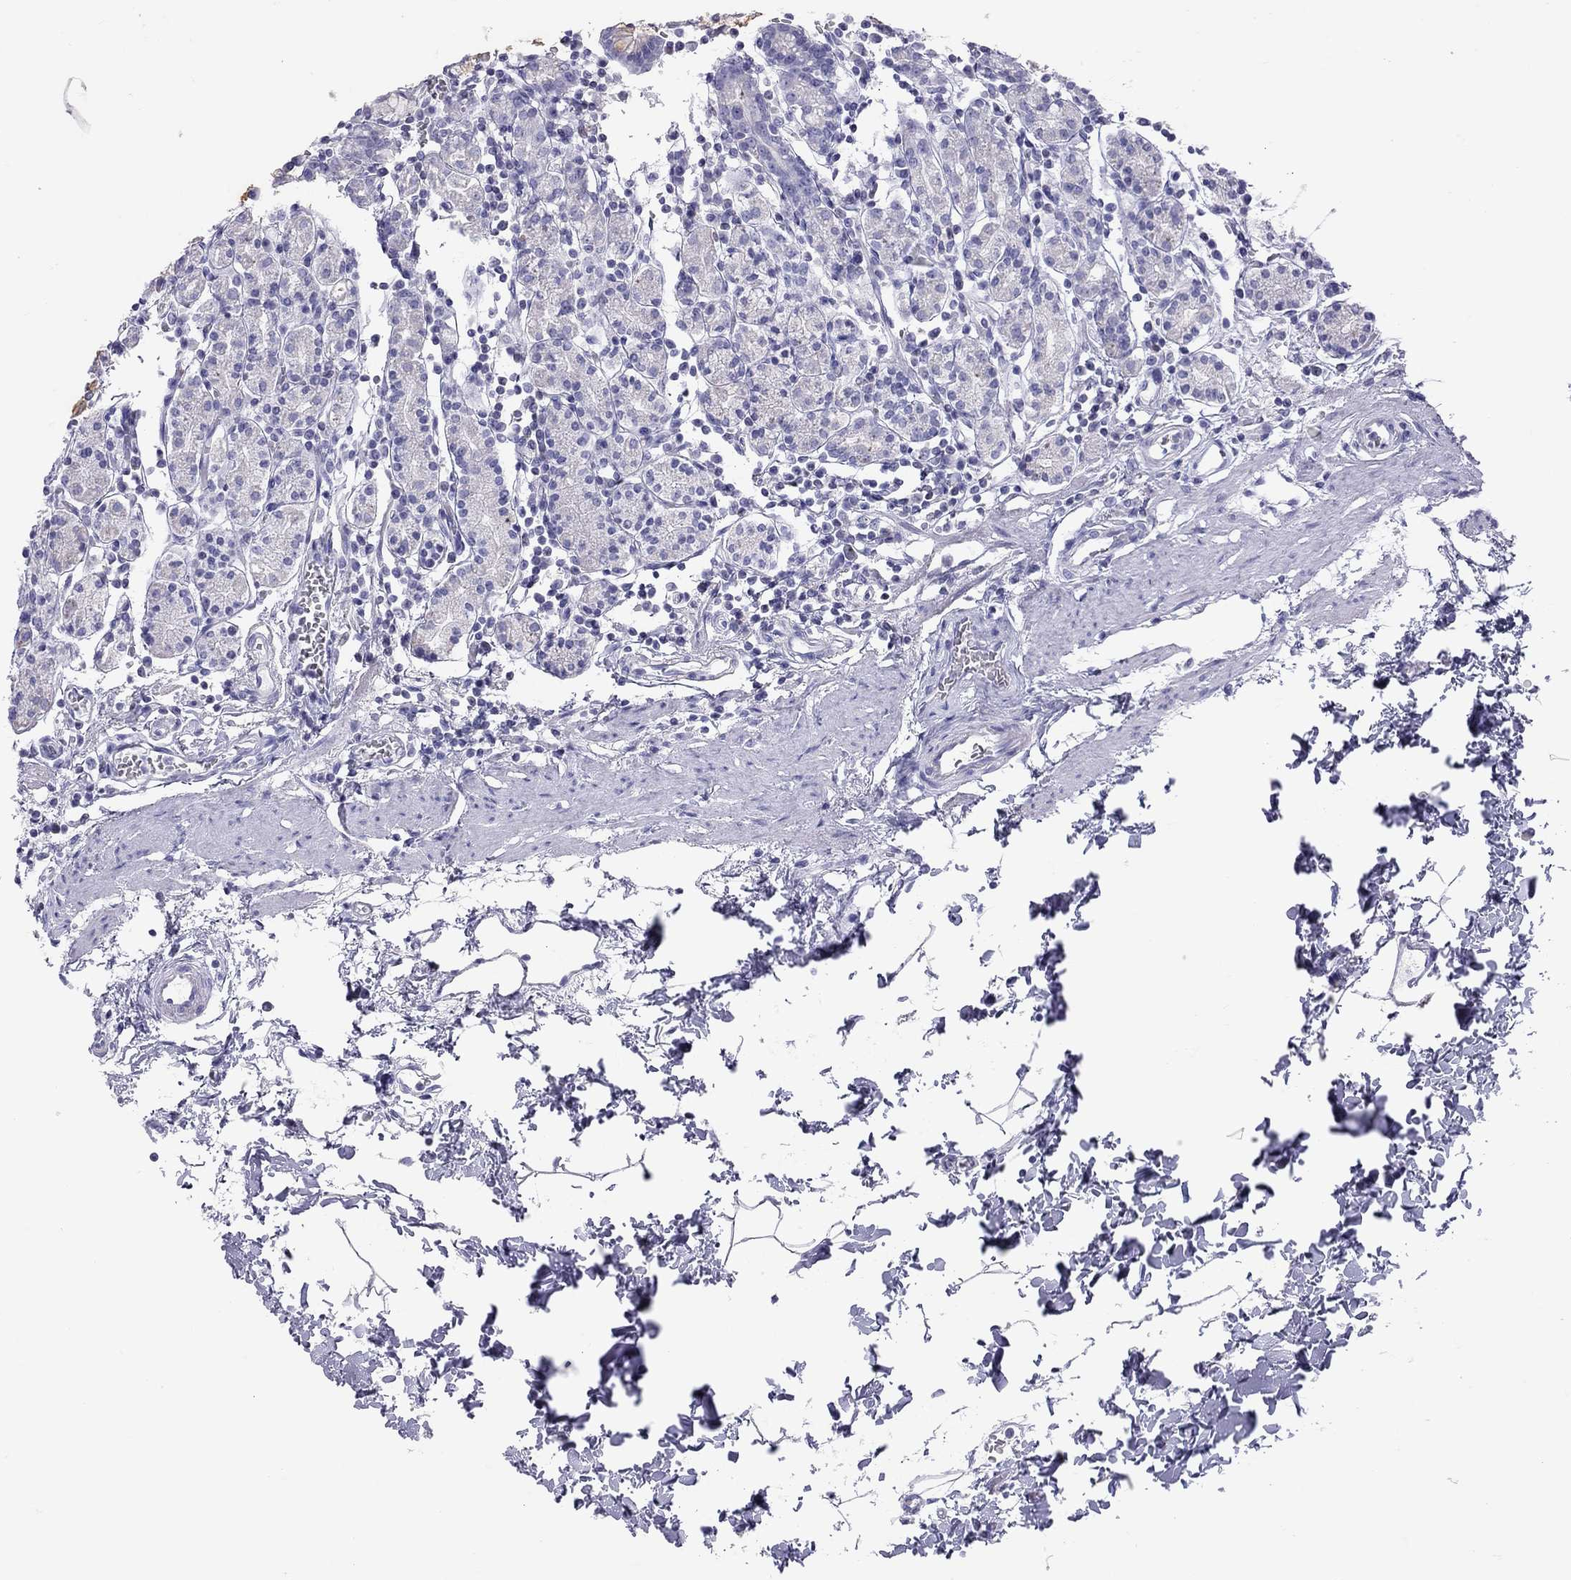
{"staining": {"intensity": "negative", "quantity": "none", "location": "none"}, "tissue": "stomach", "cell_type": "Glandular cells", "image_type": "normal", "snomed": [{"axis": "morphology", "description": "Normal tissue, NOS"}, {"axis": "topography", "description": "Stomach, upper"}, {"axis": "topography", "description": "Stomach"}], "caption": "DAB (3,3'-diaminobenzidine) immunohistochemical staining of benign human stomach demonstrates no significant expression in glandular cells. The staining is performed using DAB brown chromogen with nuclei counter-stained in using hematoxylin.", "gene": "STAG3", "patient": {"sex": "male", "age": 62}}